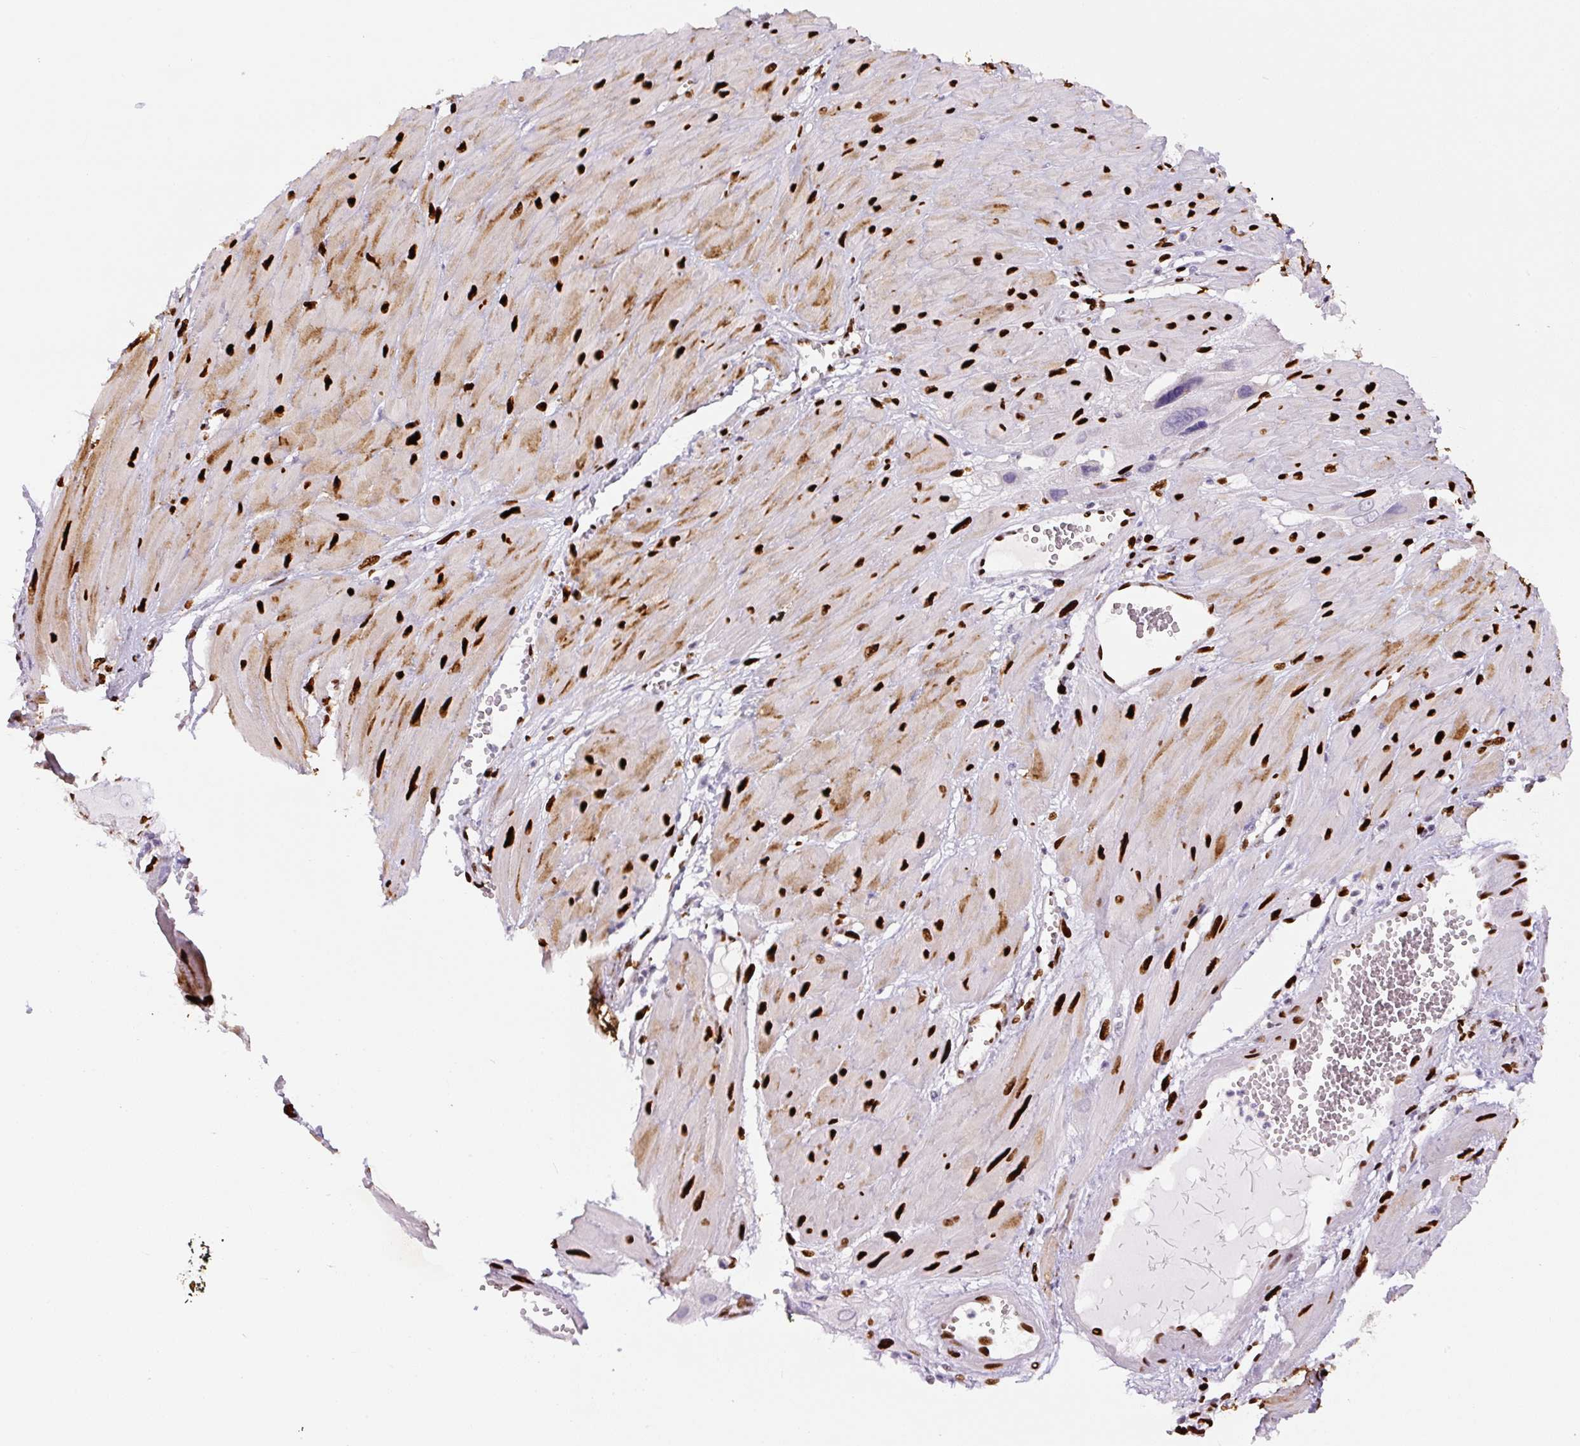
{"staining": {"intensity": "negative", "quantity": "none", "location": "none"}, "tissue": "cervical cancer", "cell_type": "Tumor cells", "image_type": "cancer", "snomed": [{"axis": "morphology", "description": "Squamous cell carcinoma, NOS"}, {"axis": "topography", "description": "Cervix"}], "caption": "Immunohistochemistry (IHC) image of squamous cell carcinoma (cervical) stained for a protein (brown), which shows no staining in tumor cells.", "gene": "ZEB1", "patient": {"sex": "female", "age": 34}}